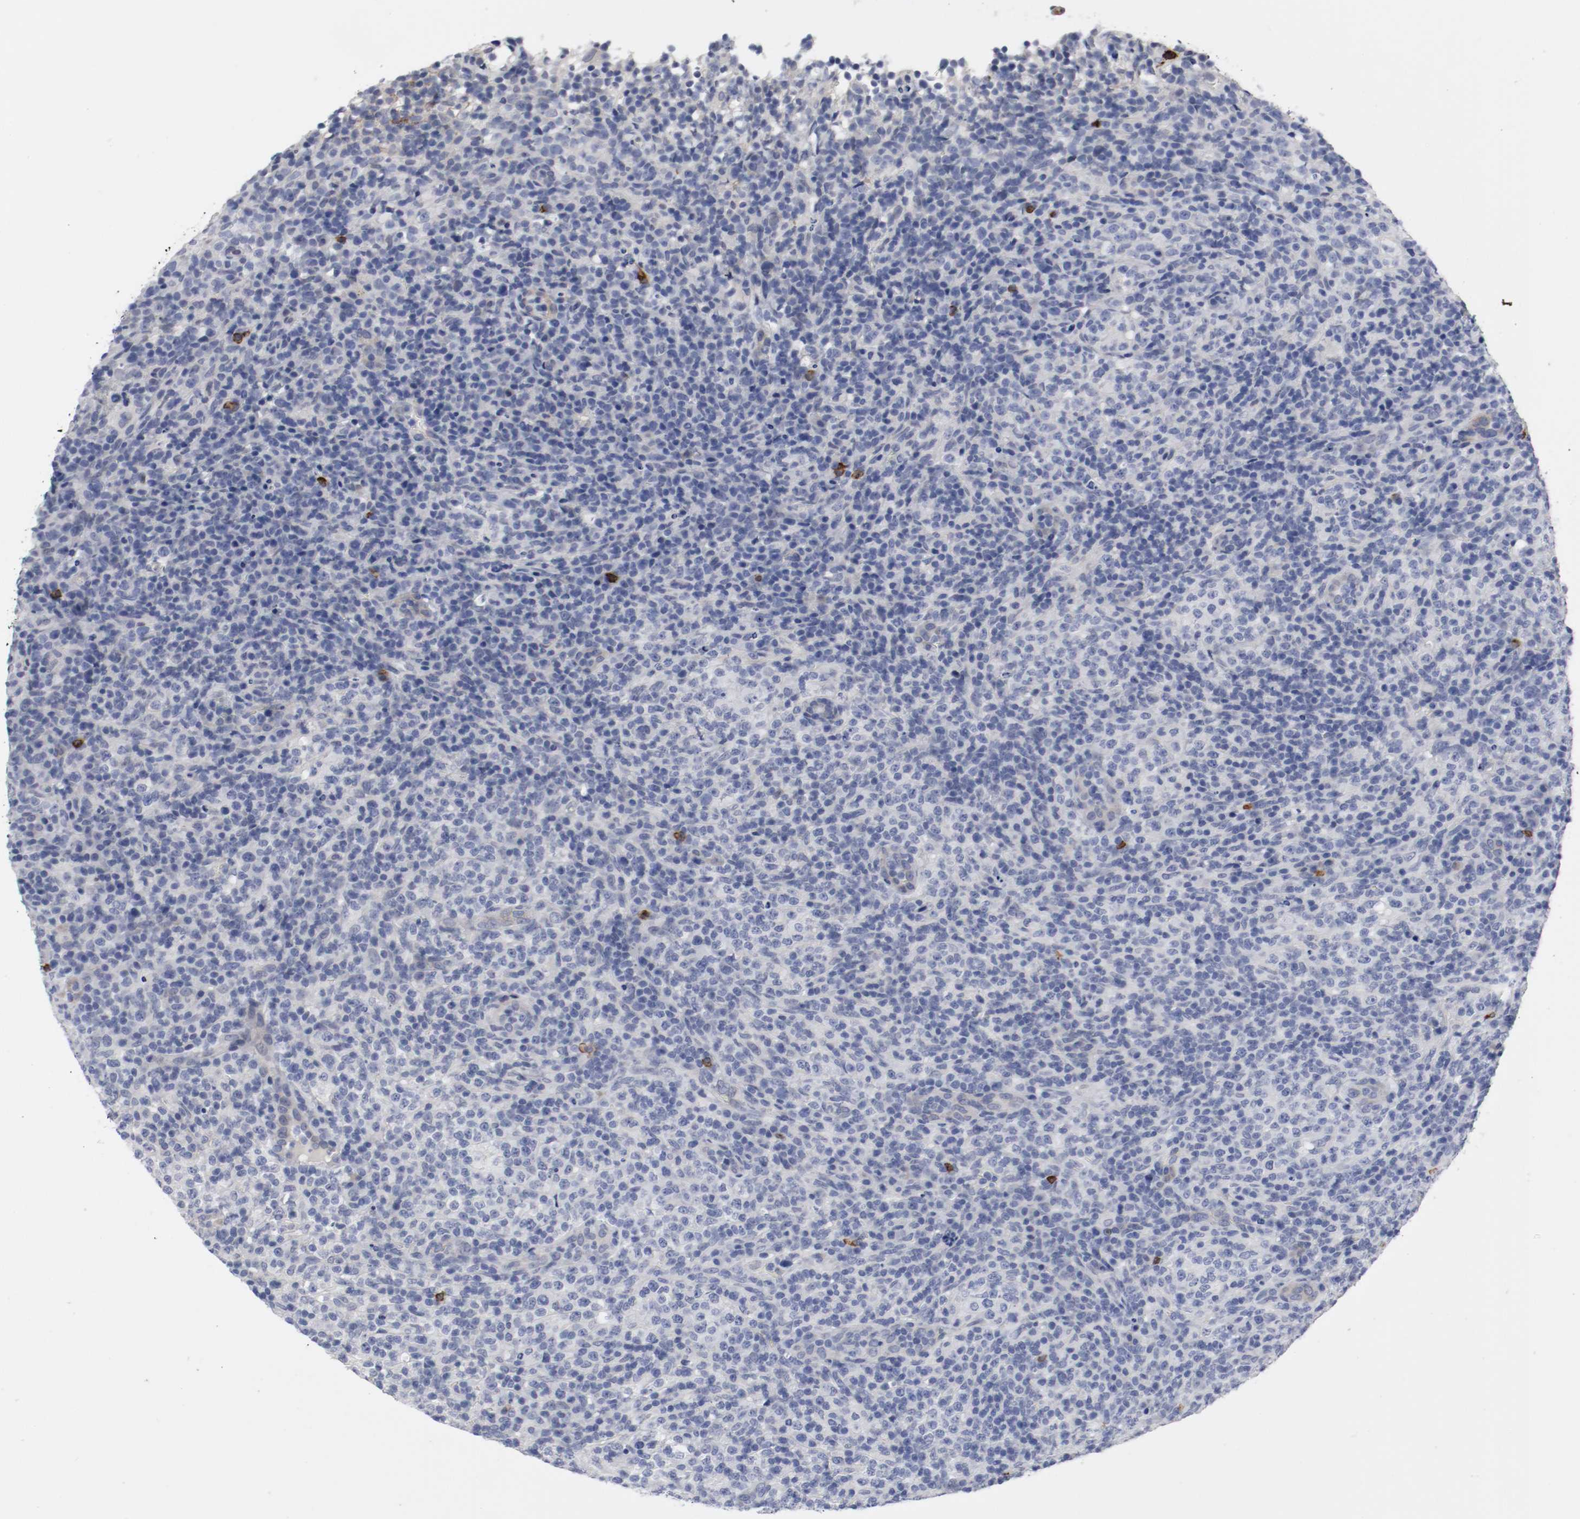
{"staining": {"intensity": "negative", "quantity": "none", "location": "none"}, "tissue": "lymphoma", "cell_type": "Tumor cells", "image_type": "cancer", "snomed": [{"axis": "morphology", "description": "Malignant lymphoma, non-Hodgkin's type, High grade"}, {"axis": "topography", "description": "Lymph node"}], "caption": "DAB immunohistochemical staining of lymphoma reveals no significant expression in tumor cells.", "gene": "KIT", "patient": {"sex": "female", "age": 76}}